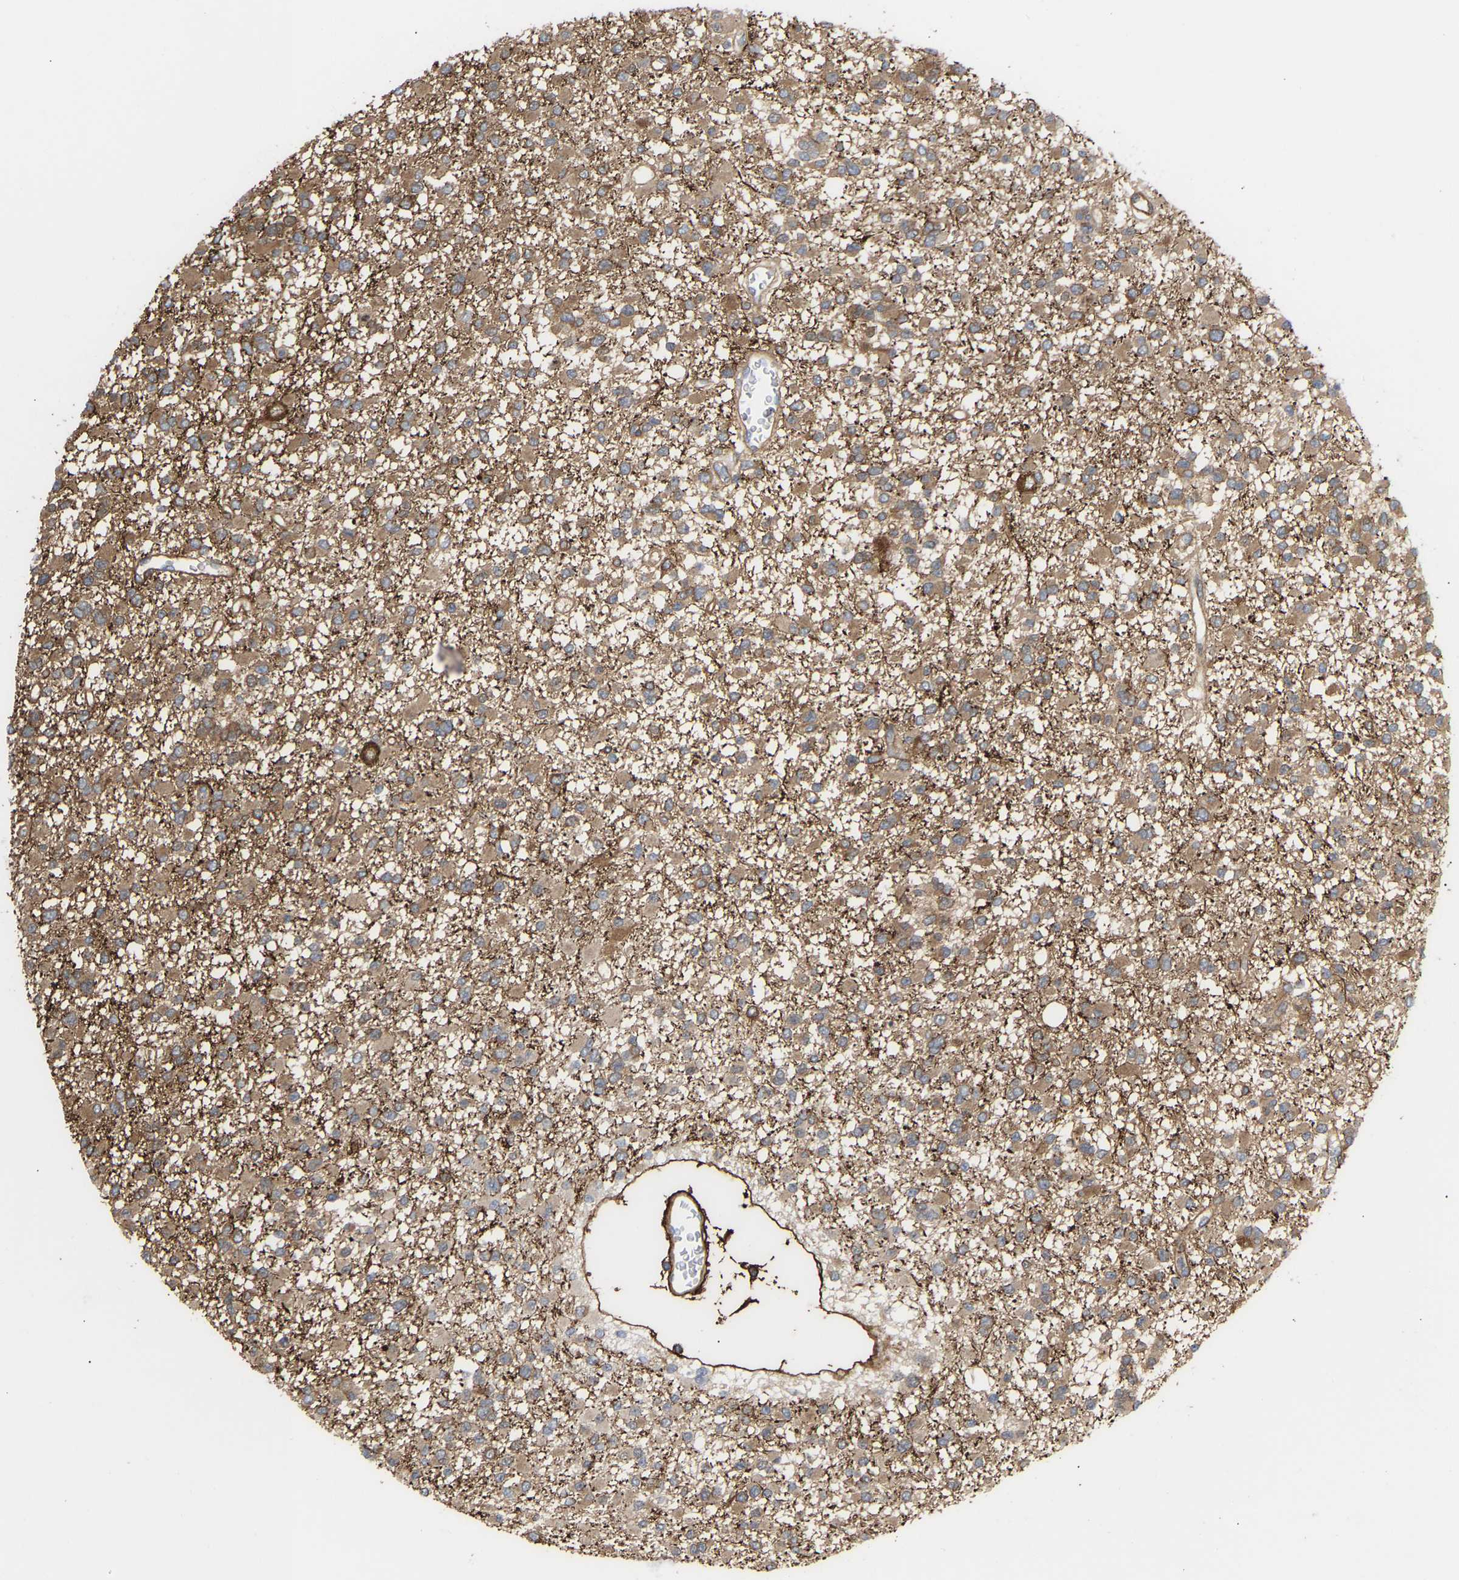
{"staining": {"intensity": "moderate", "quantity": ">75%", "location": "cytoplasmic/membranous"}, "tissue": "glioma", "cell_type": "Tumor cells", "image_type": "cancer", "snomed": [{"axis": "morphology", "description": "Glioma, malignant, Low grade"}, {"axis": "topography", "description": "Brain"}], "caption": "There is medium levels of moderate cytoplasmic/membranous expression in tumor cells of glioma, as demonstrated by immunohistochemical staining (brown color).", "gene": "AMPH", "patient": {"sex": "female", "age": 22}}